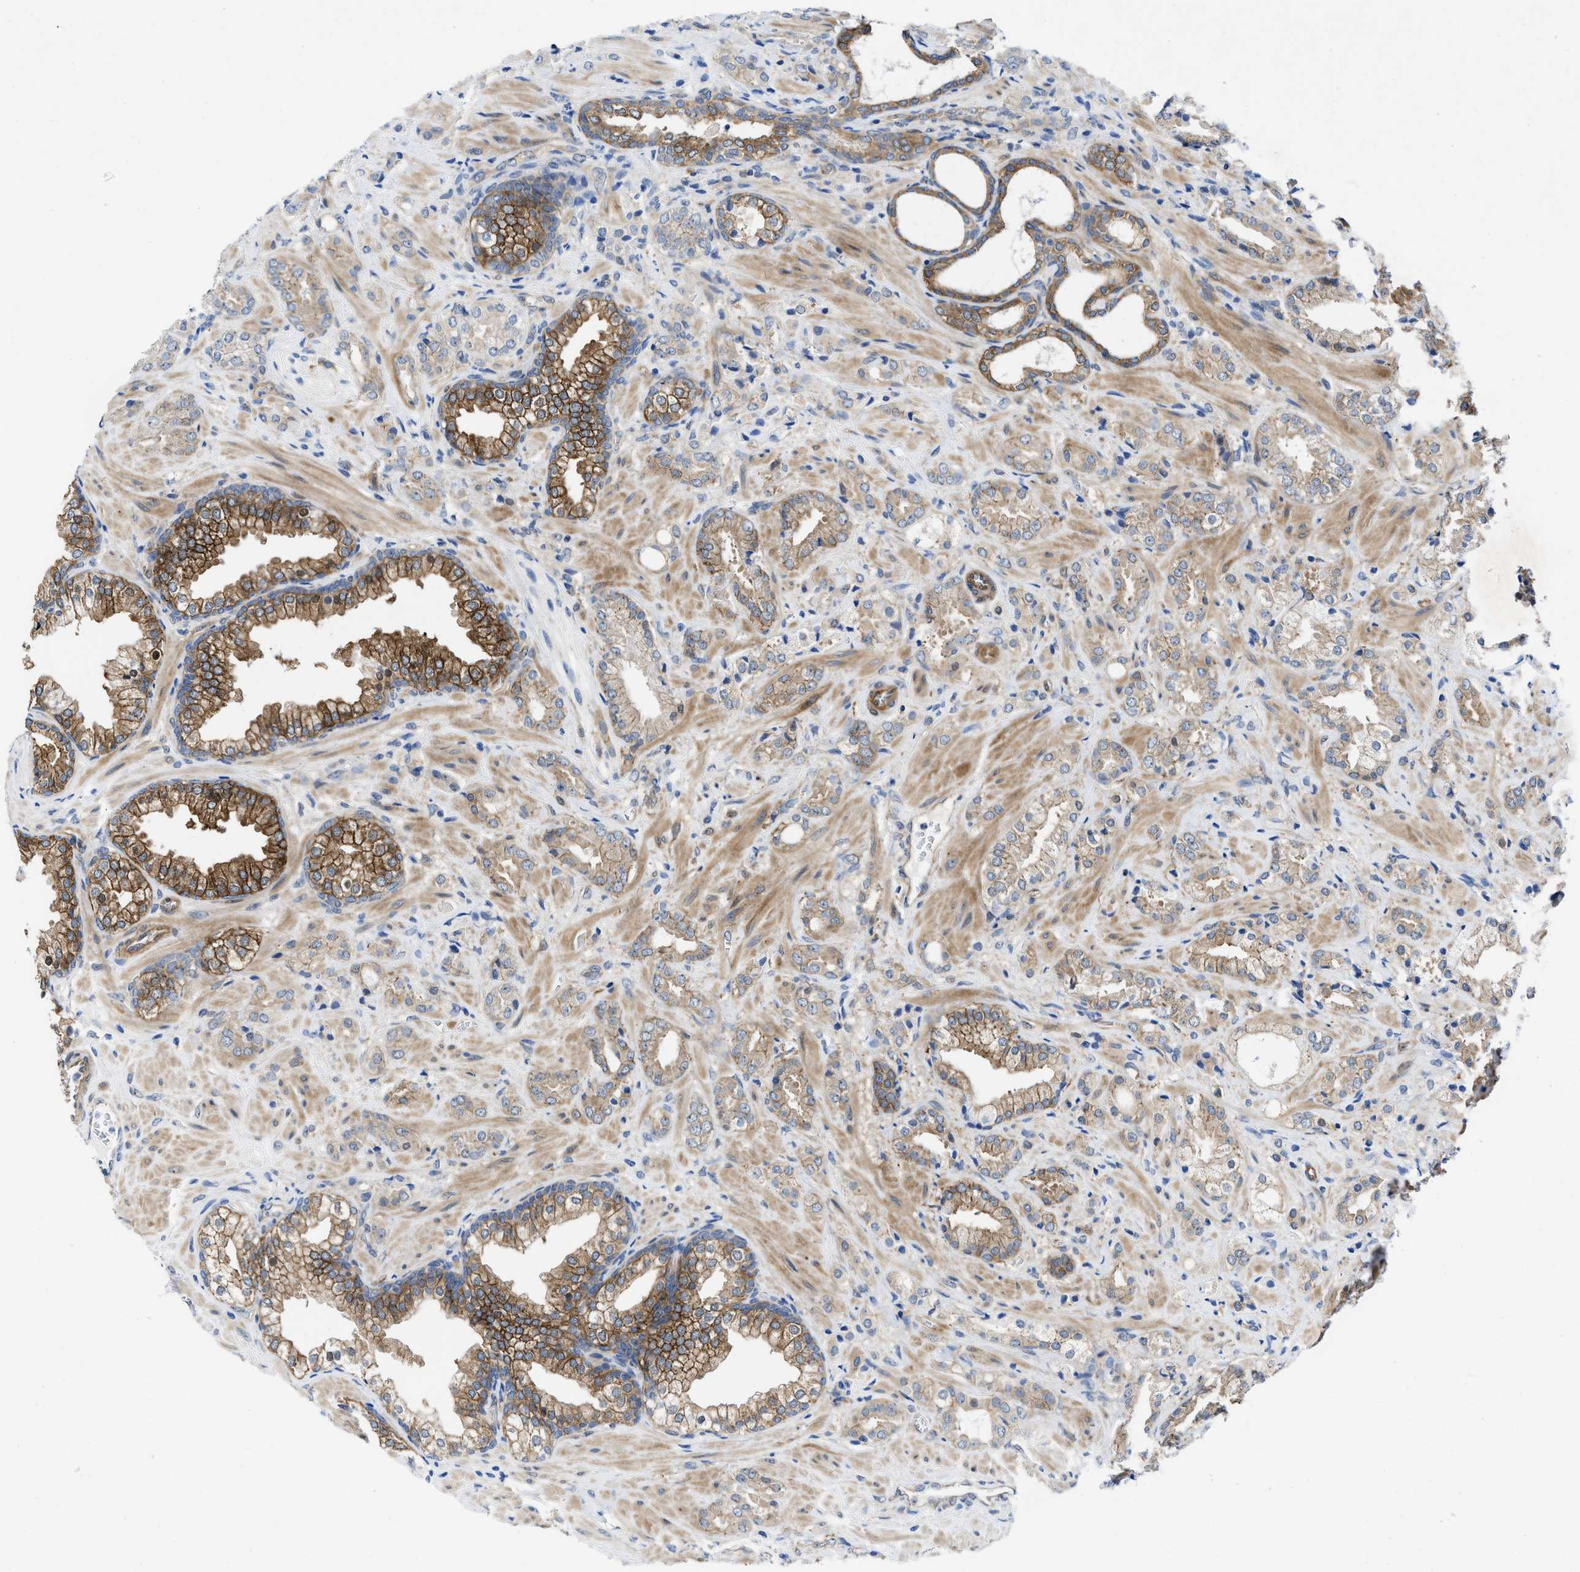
{"staining": {"intensity": "weak", "quantity": ">75%", "location": "cytoplasmic/membranous"}, "tissue": "prostate cancer", "cell_type": "Tumor cells", "image_type": "cancer", "snomed": [{"axis": "morphology", "description": "Adenocarcinoma, High grade"}, {"axis": "topography", "description": "Prostate"}], "caption": "Prostate cancer (adenocarcinoma (high-grade)) tissue demonstrates weak cytoplasmic/membranous positivity in about >75% of tumor cells, visualized by immunohistochemistry.", "gene": "PDLIM5", "patient": {"sex": "male", "age": 64}}